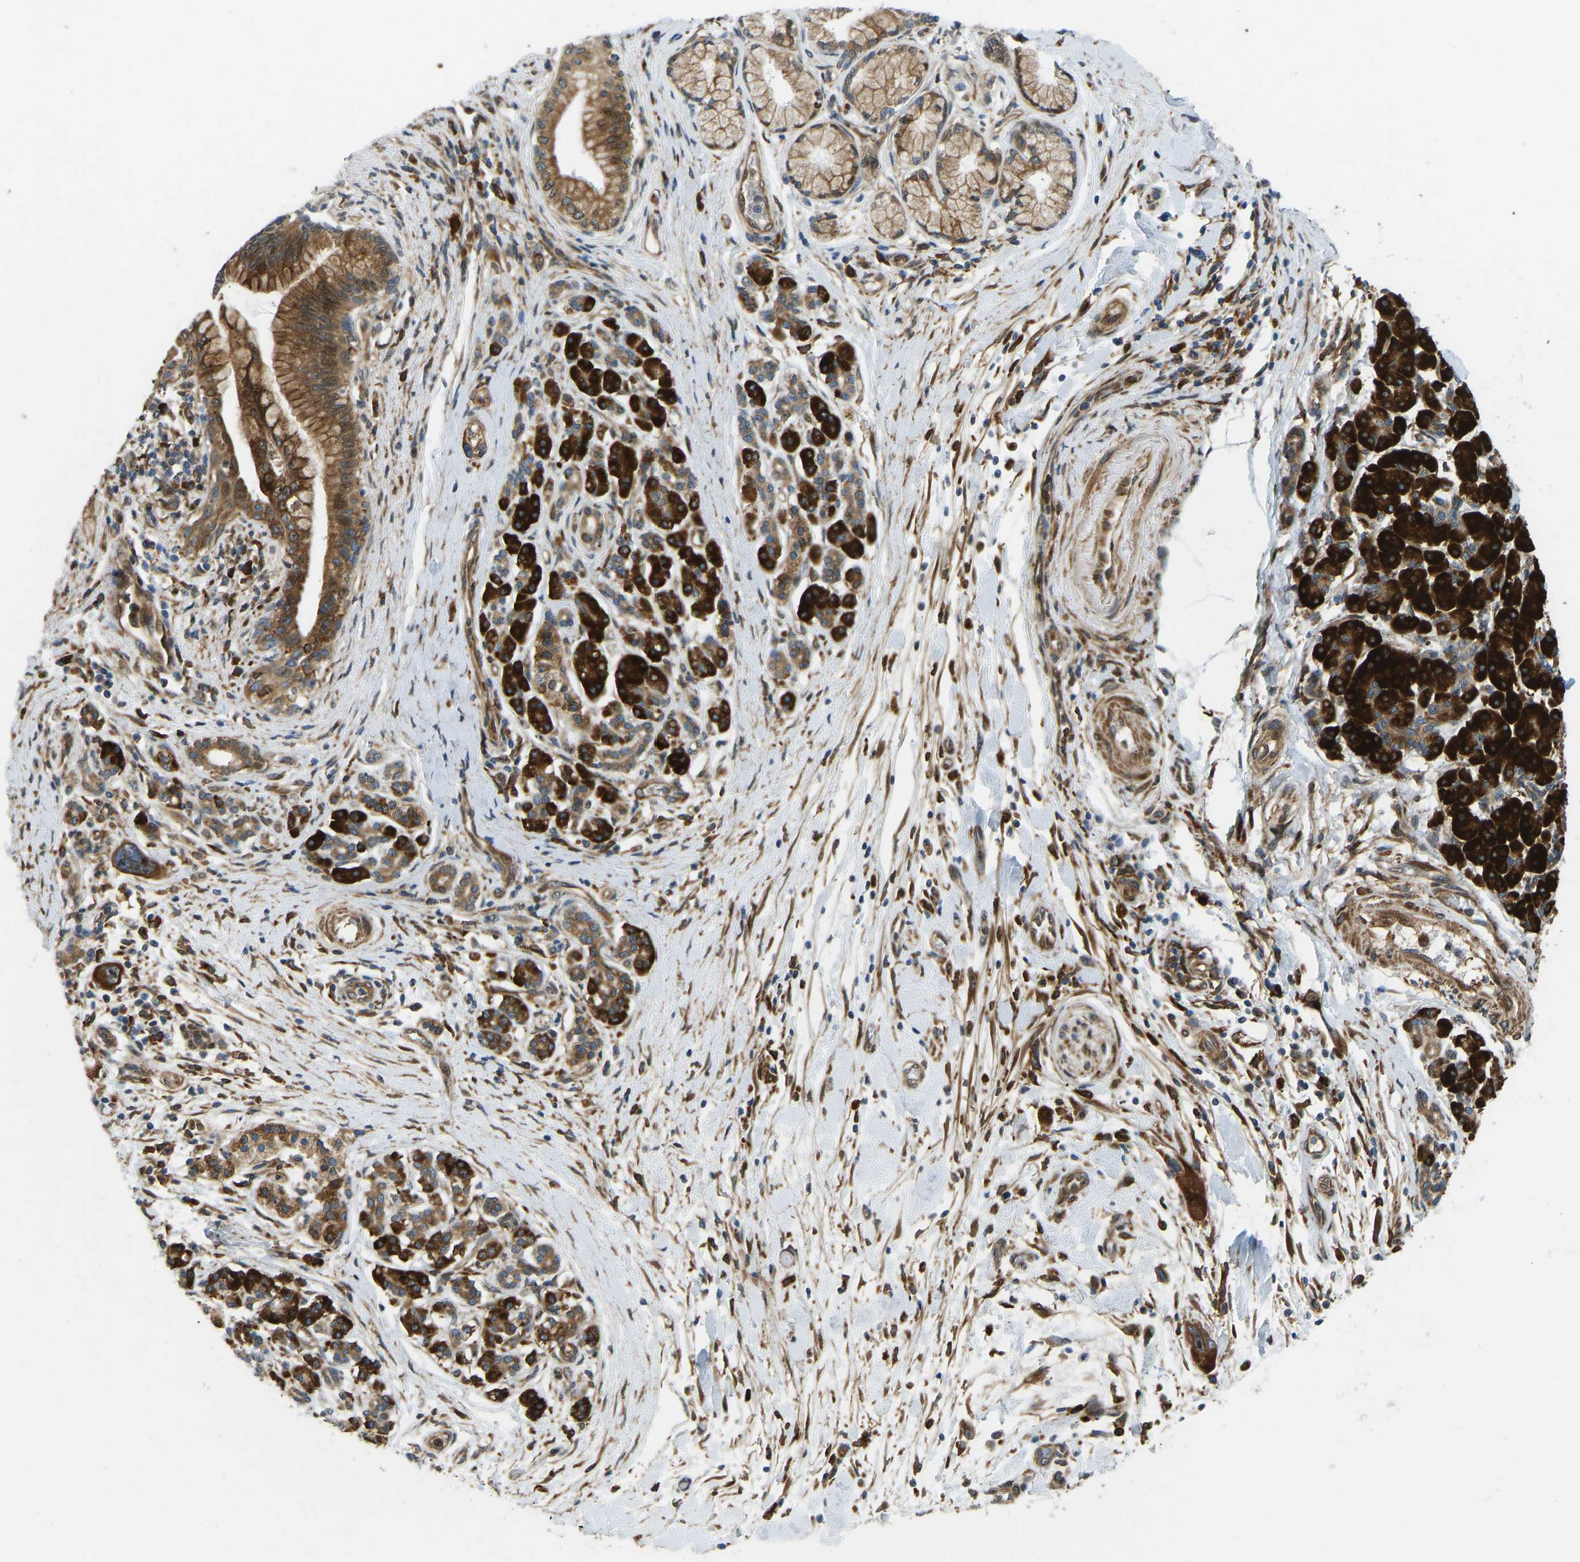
{"staining": {"intensity": "strong", "quantity": ">75%", "location": "cytoplasmic/membranous"}, "tissue": "pancreatic cancer", "cell_type": "Tumor cells", "image_type": "cancer", "snomed": [{"axis": "morphology", "description": "Normal tissue, NOS"}, {"axis": "morphology", "description": "Adenocarcinoma, NOS"}, {"axis": "topography", "description": "Pancreas"}], "caption": "The histopathology image reveals a brown stain indicating the presence of a protein in the cytoplasmic/membranous of tumor cells in adenocarcinoma (pancreatic).", "gene": "OS9", "patient": {"sex": "female", "age": 71}}